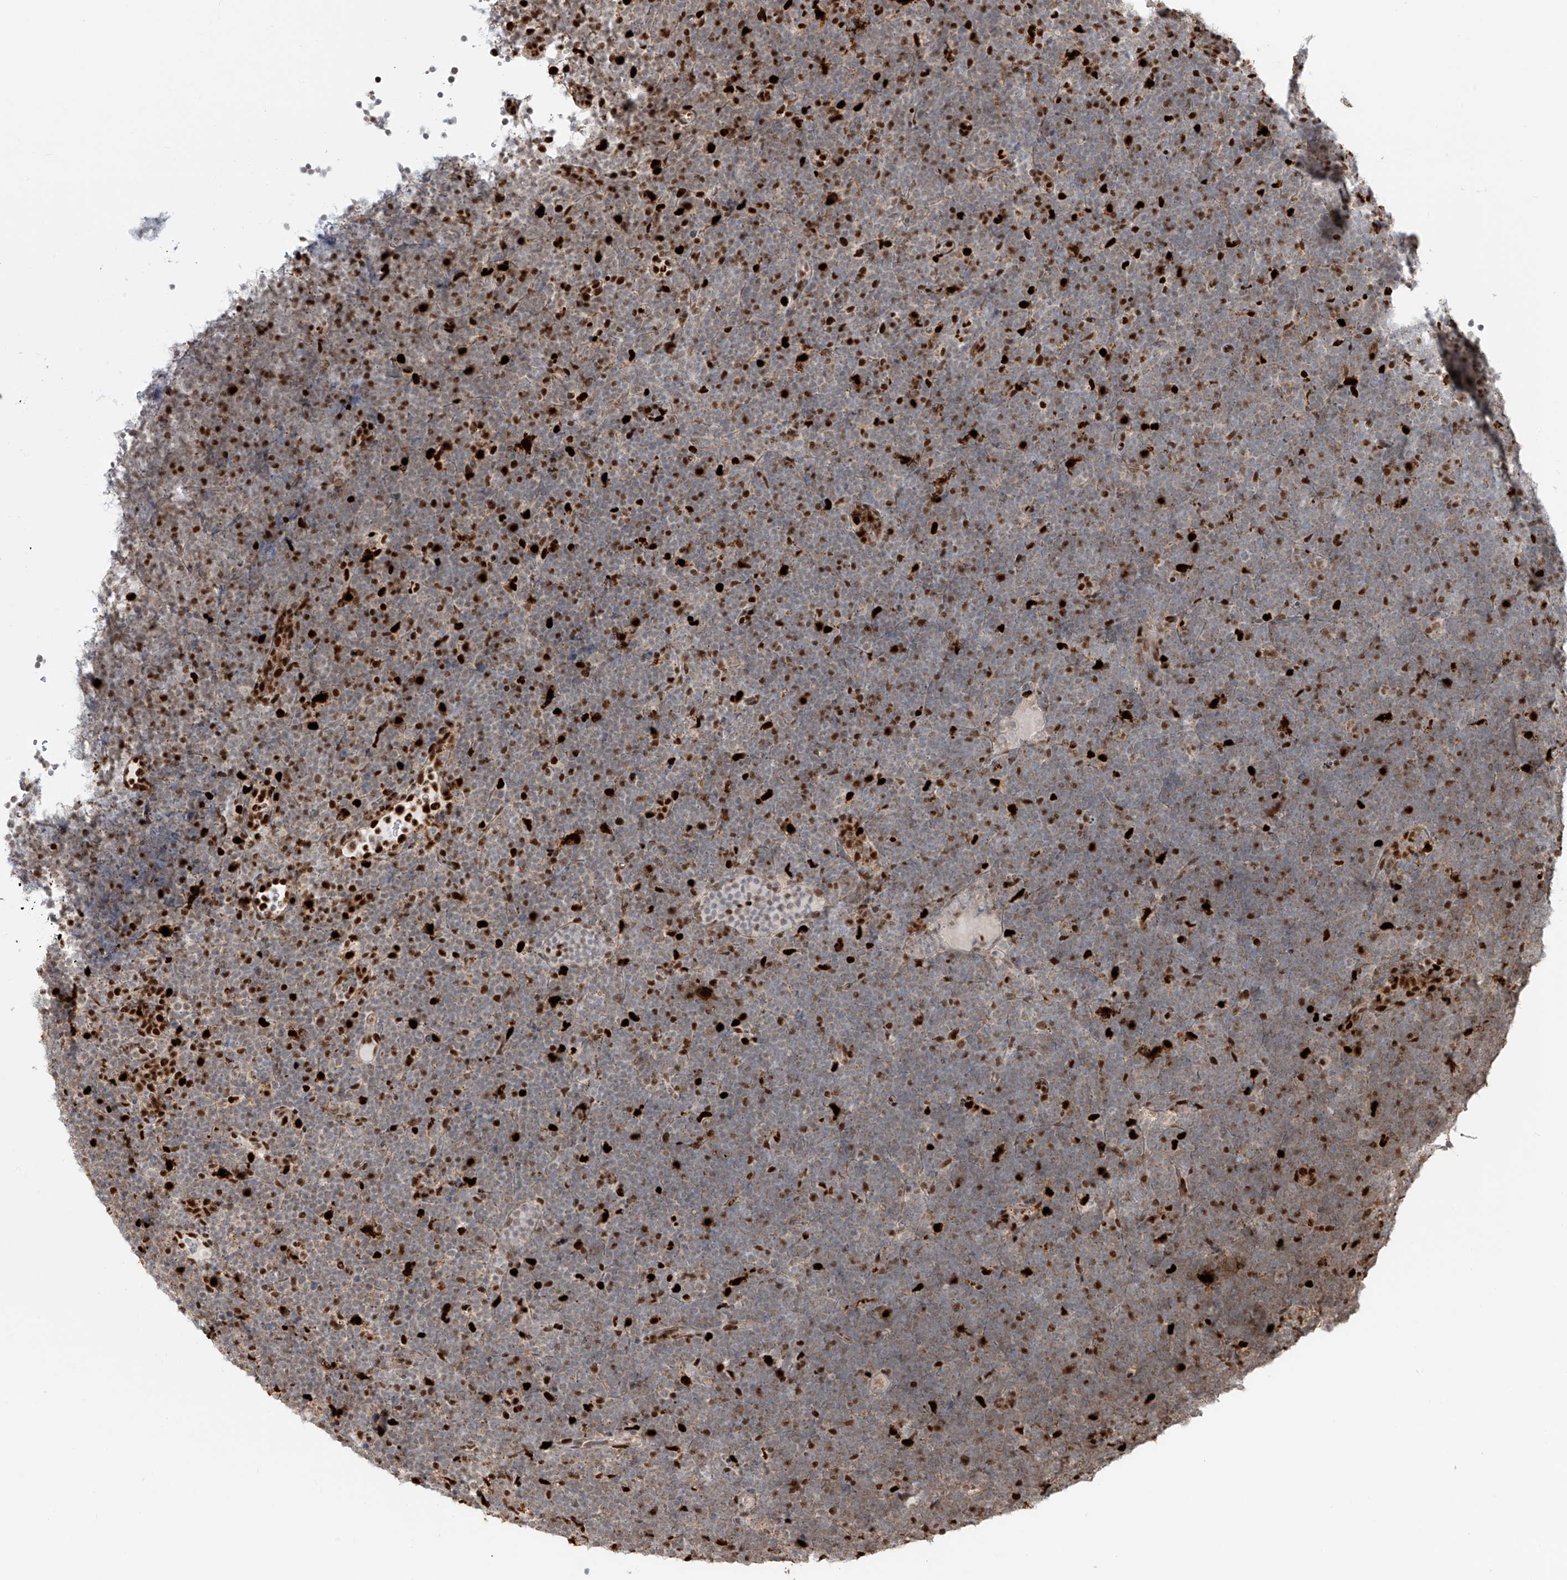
{"staining": {"intensity": "negative", "quantity": "none", "location": "none"}, "tissue": "lymphoma", "cell_type": "Tumor cells", "image_type": "cancer", "snomed": [{"axis": "morphology", "description": "Malignant lymphoma, non-Hodgkin's type, High grade"}, {"axis": "topography", "description": "Lymph node"}], "caption": "Lymphoma was stained to show a protein in brown. There is no significant expression in tumor cells.", "gene": "DZIP1L", "patient": {"sex": "male", "age": 13}}